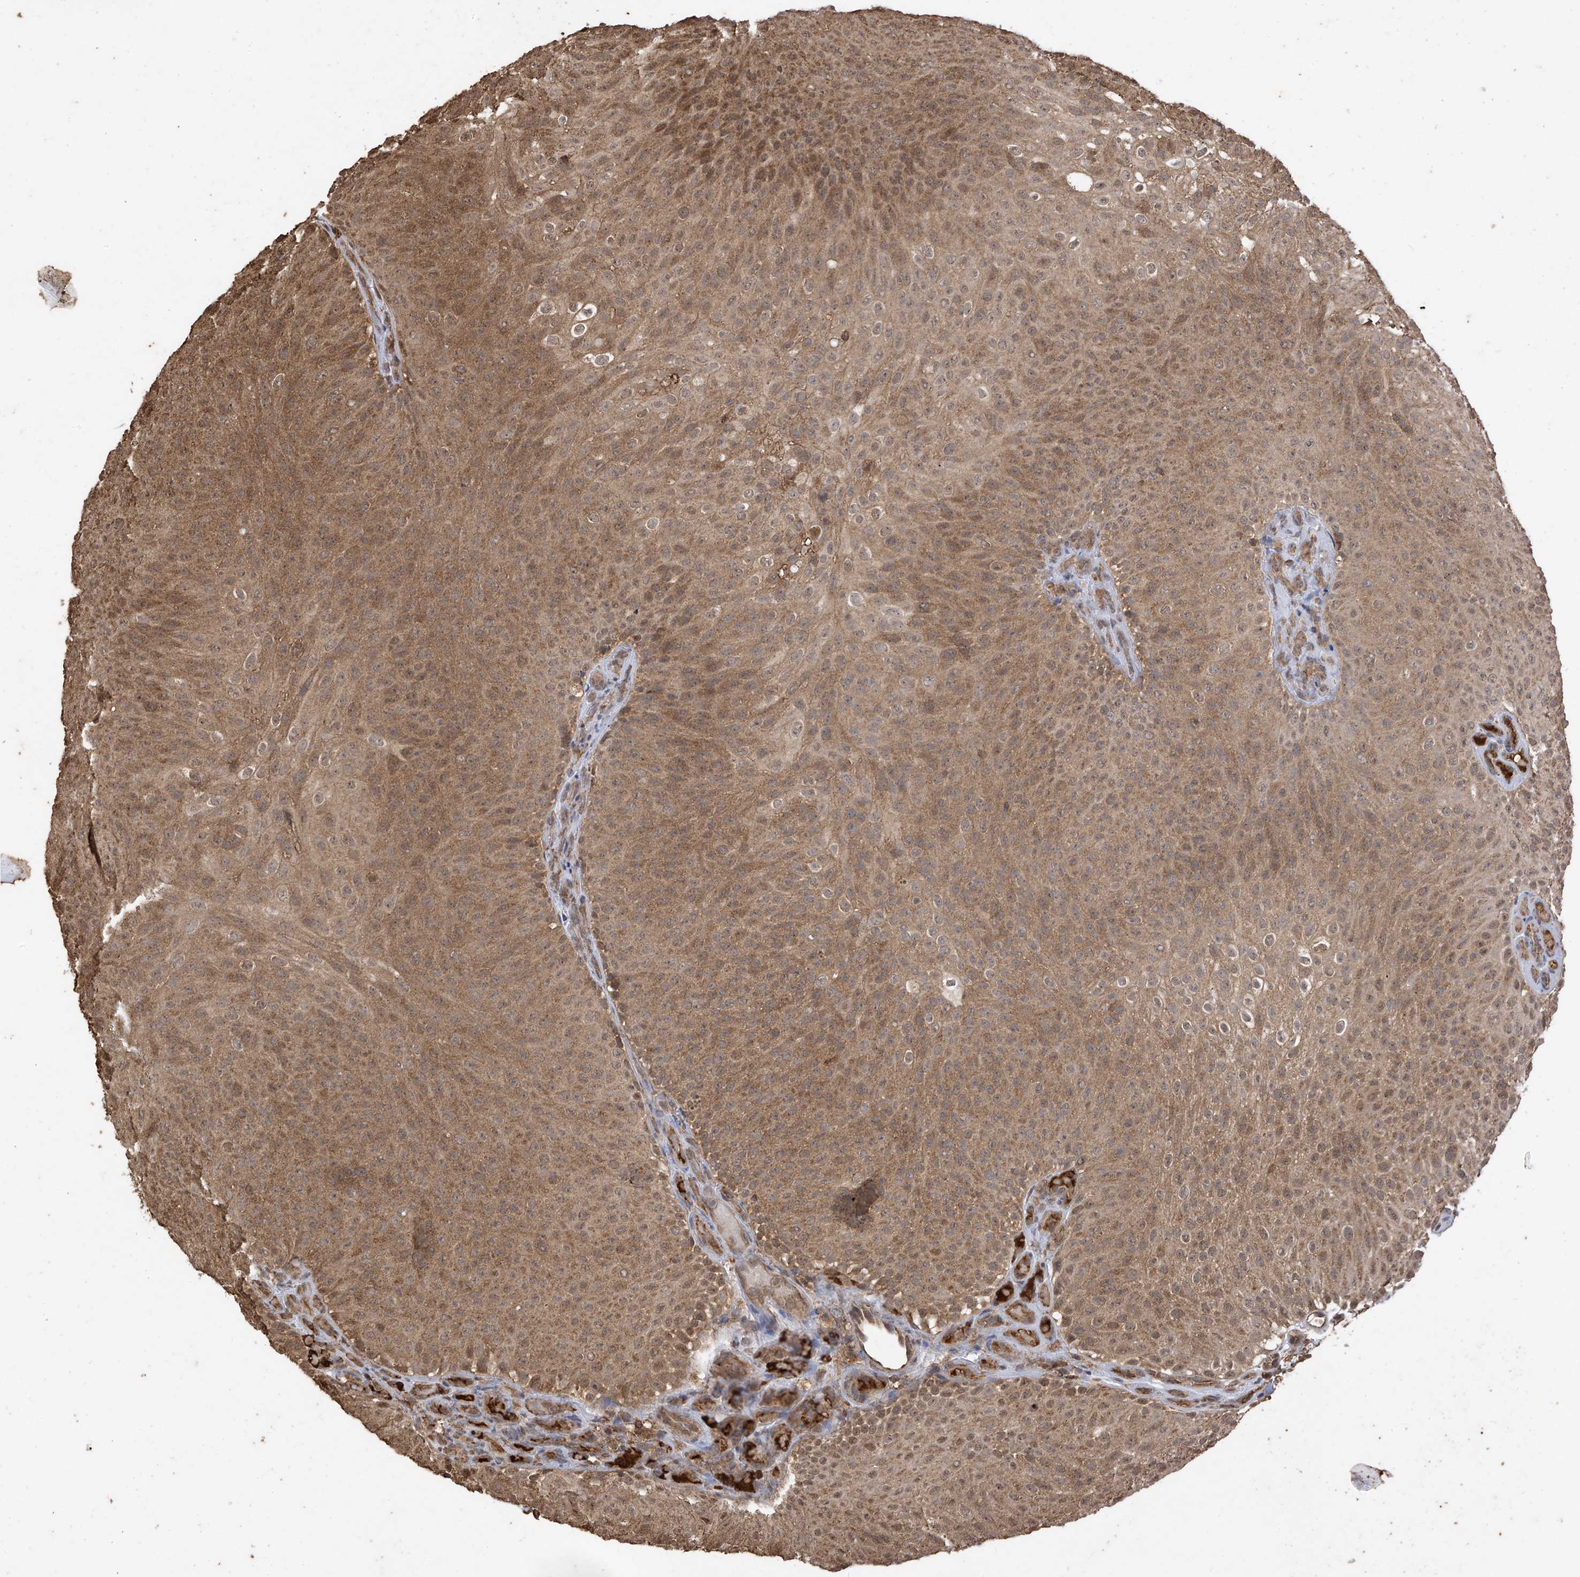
{"staining": {"intensity": "moderate", "quantity": ">75%", "location": "cytoplasmic/membranous"}, "tissue": "urothelial cancer", "cell_type": "Tumor cells", "image_type": "cancer", "snomed": [{"axis": "morphology", "description": "Urothelial carcinoma, Low grade"}, {"axis": "topography", "description": "Urinary bladder"}], "caption": "Brown immunohistochemical staining in urothelial cancer shows moderate cytoplasmic/membranous expression in about >75% of tumor cells.", "gene": "PNPT1", "patient": {"sex": "male", "age": 78}}